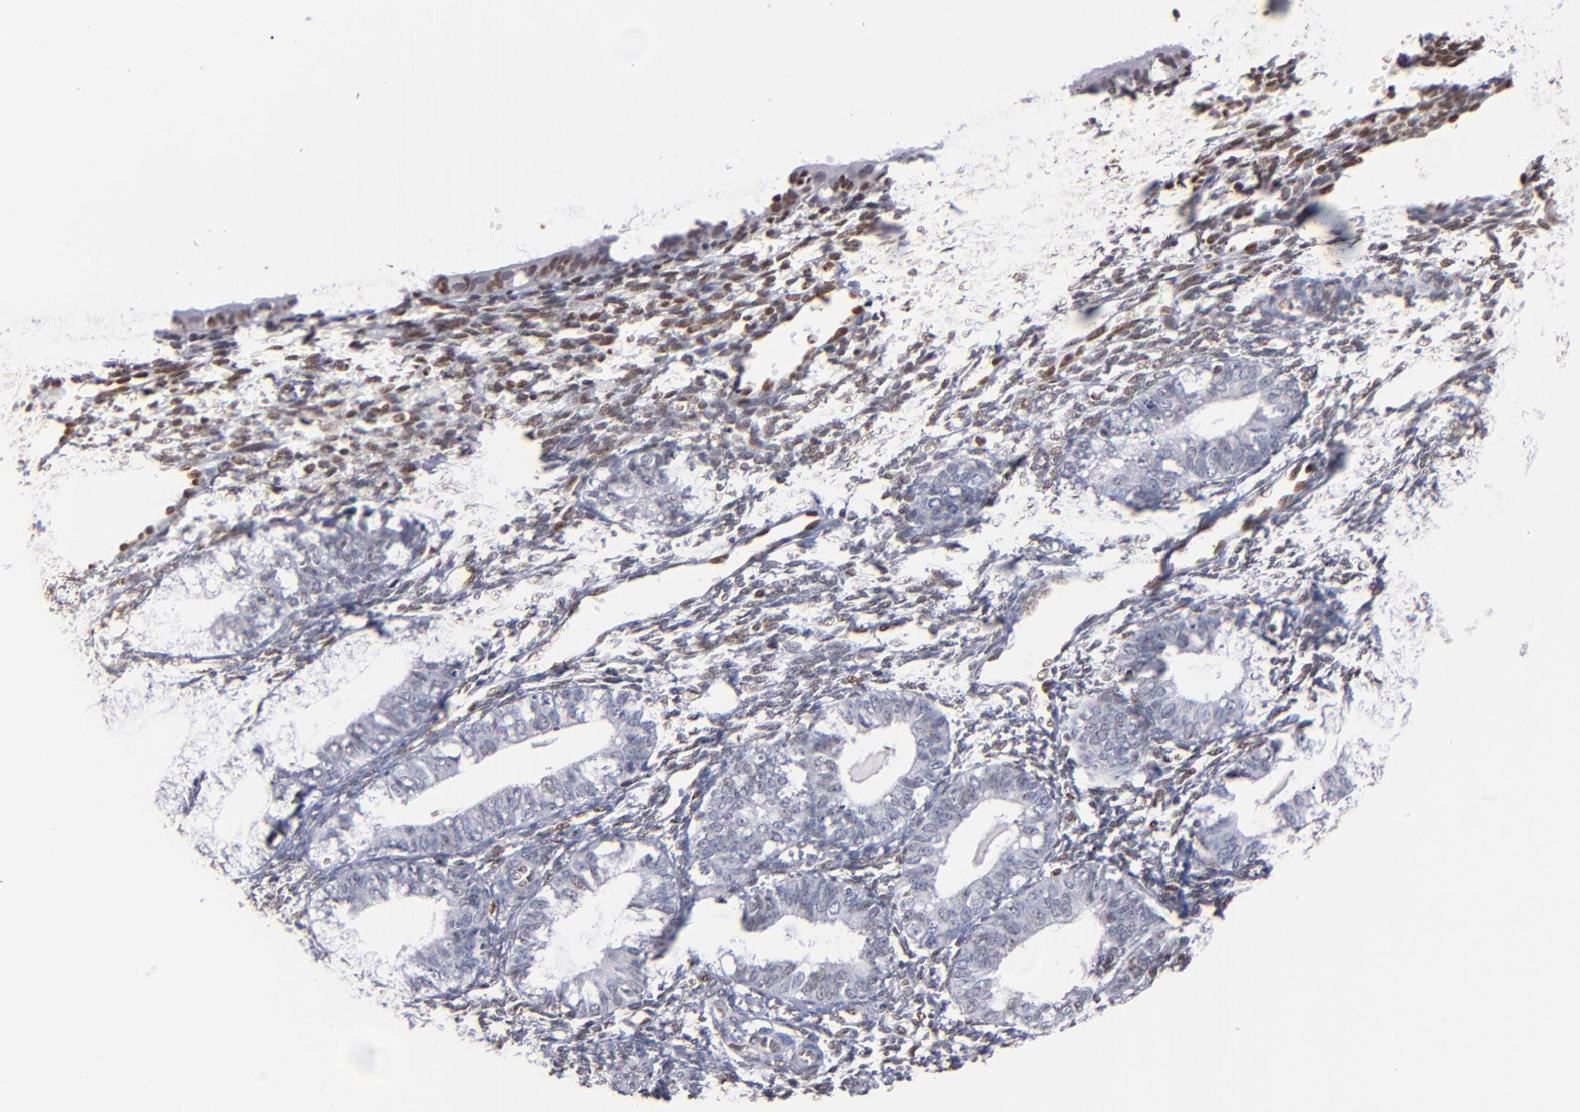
{"staining": {"intensity": "moderate", "quantity": "25%-75%", "location": "nuclear"}, "tissue": "endometrium", "cell_type": "Cells in endometrial stroma", "image_type": "normal", "snomed": [{"axis": "morphology", "description": "Normal tissue, NOS"}, {"axis": "topography", "description": "Endometrium"}], "caption": "The immunohistochemical stain shows moderate nuclear positivity in cells in endometrial stroma of normal endometrium.", "gene": "IFI16", "patient": {"sex": "female", "age": 61}}